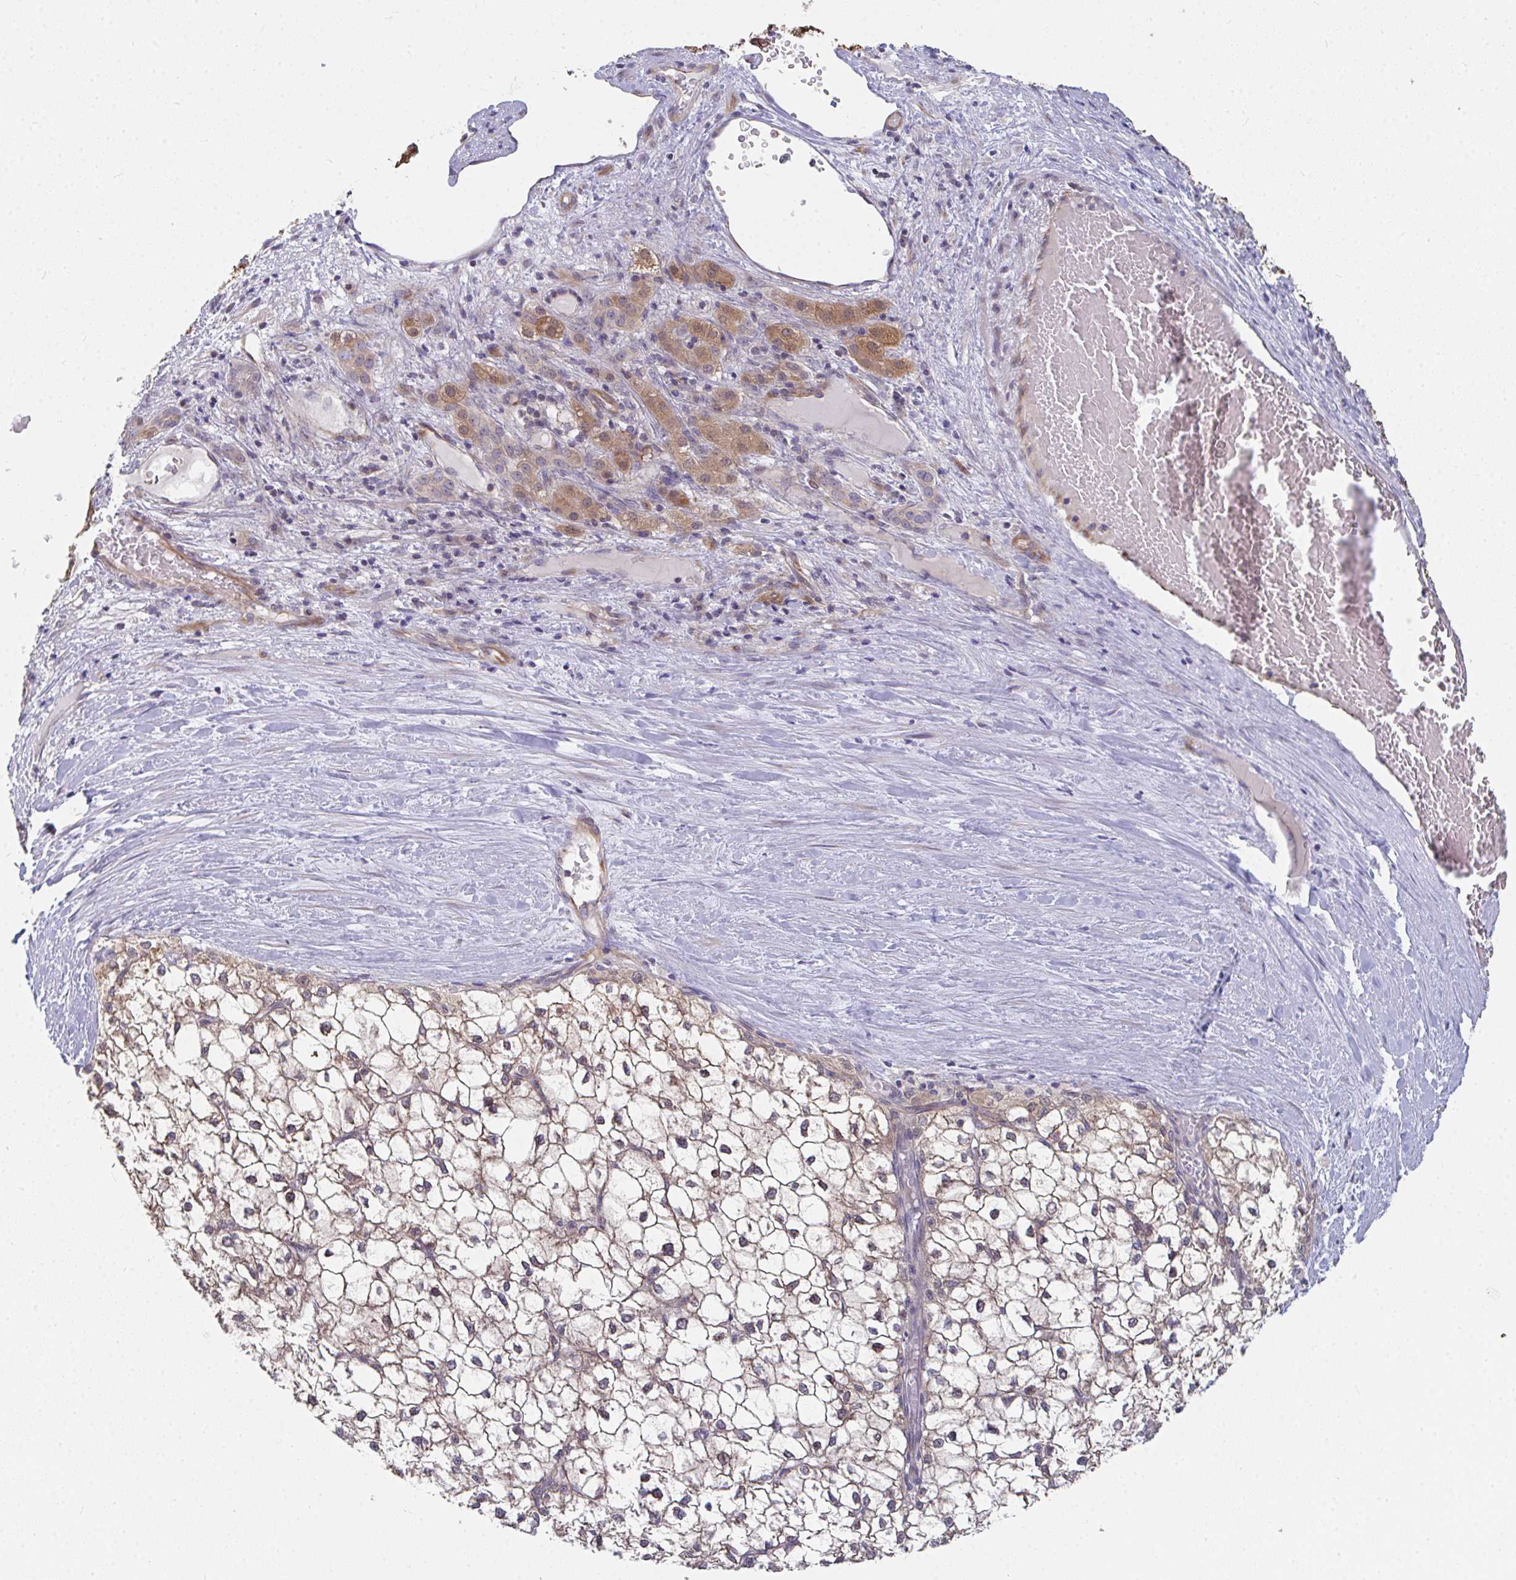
{"staining": {"intensity": "weak", "quantity": ">75%", "location": "cytoplasmic/membranous"}, "tissue": "liver cancer", "cell_type": "Tumor cells", "image_type": "cancer", "snomed": [{"axis": "morphology", "description": "Carcinoma, Hepatocellular, NOS"}, {"axis": "topography", "description": "Liver"}], "caption": "A brown stain labels weak cytoplasmic/membranous positivity of a protein in human liver hepatocellular carcinoma tumor cells.", "gene": "EIF1AD", "patient": {"sex": "female", "age": 43}}